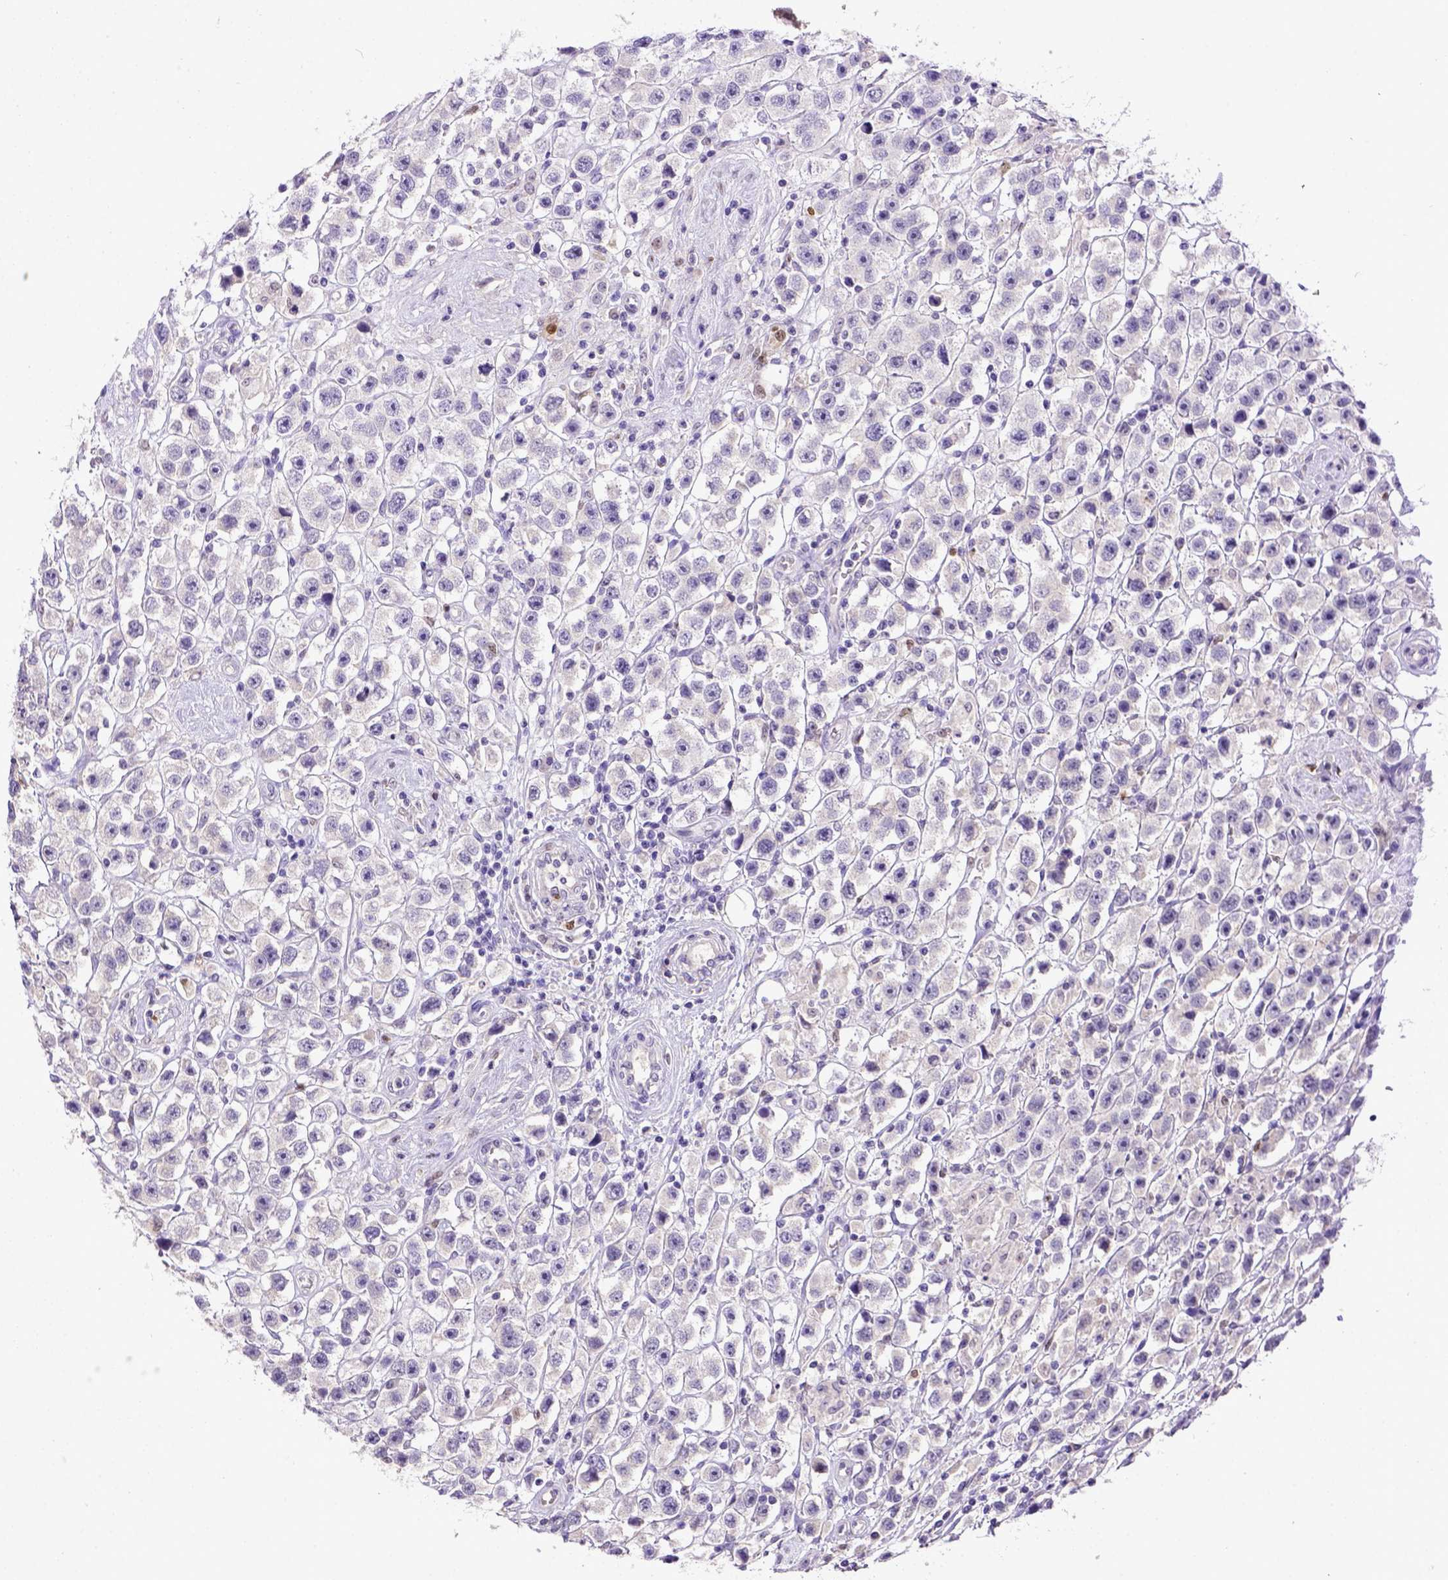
{"staining": {"intensity": "negative", "quantity": "none", "location": "none"}, "tissue": "testis cancer", "cell_type": "Tumor cells", "image_type": "cancer", "snomed": [{"axis": "morphology", "description": "Seminoma, NOS"}, {"axis": "topography", "description": "Testis"}], "caption": "A micrograph of human testis cancer (seminoma) is negative for staining in tumor cells.", "gene": "CDKN1A", "patient": {"sex": "male", "age": 45}}